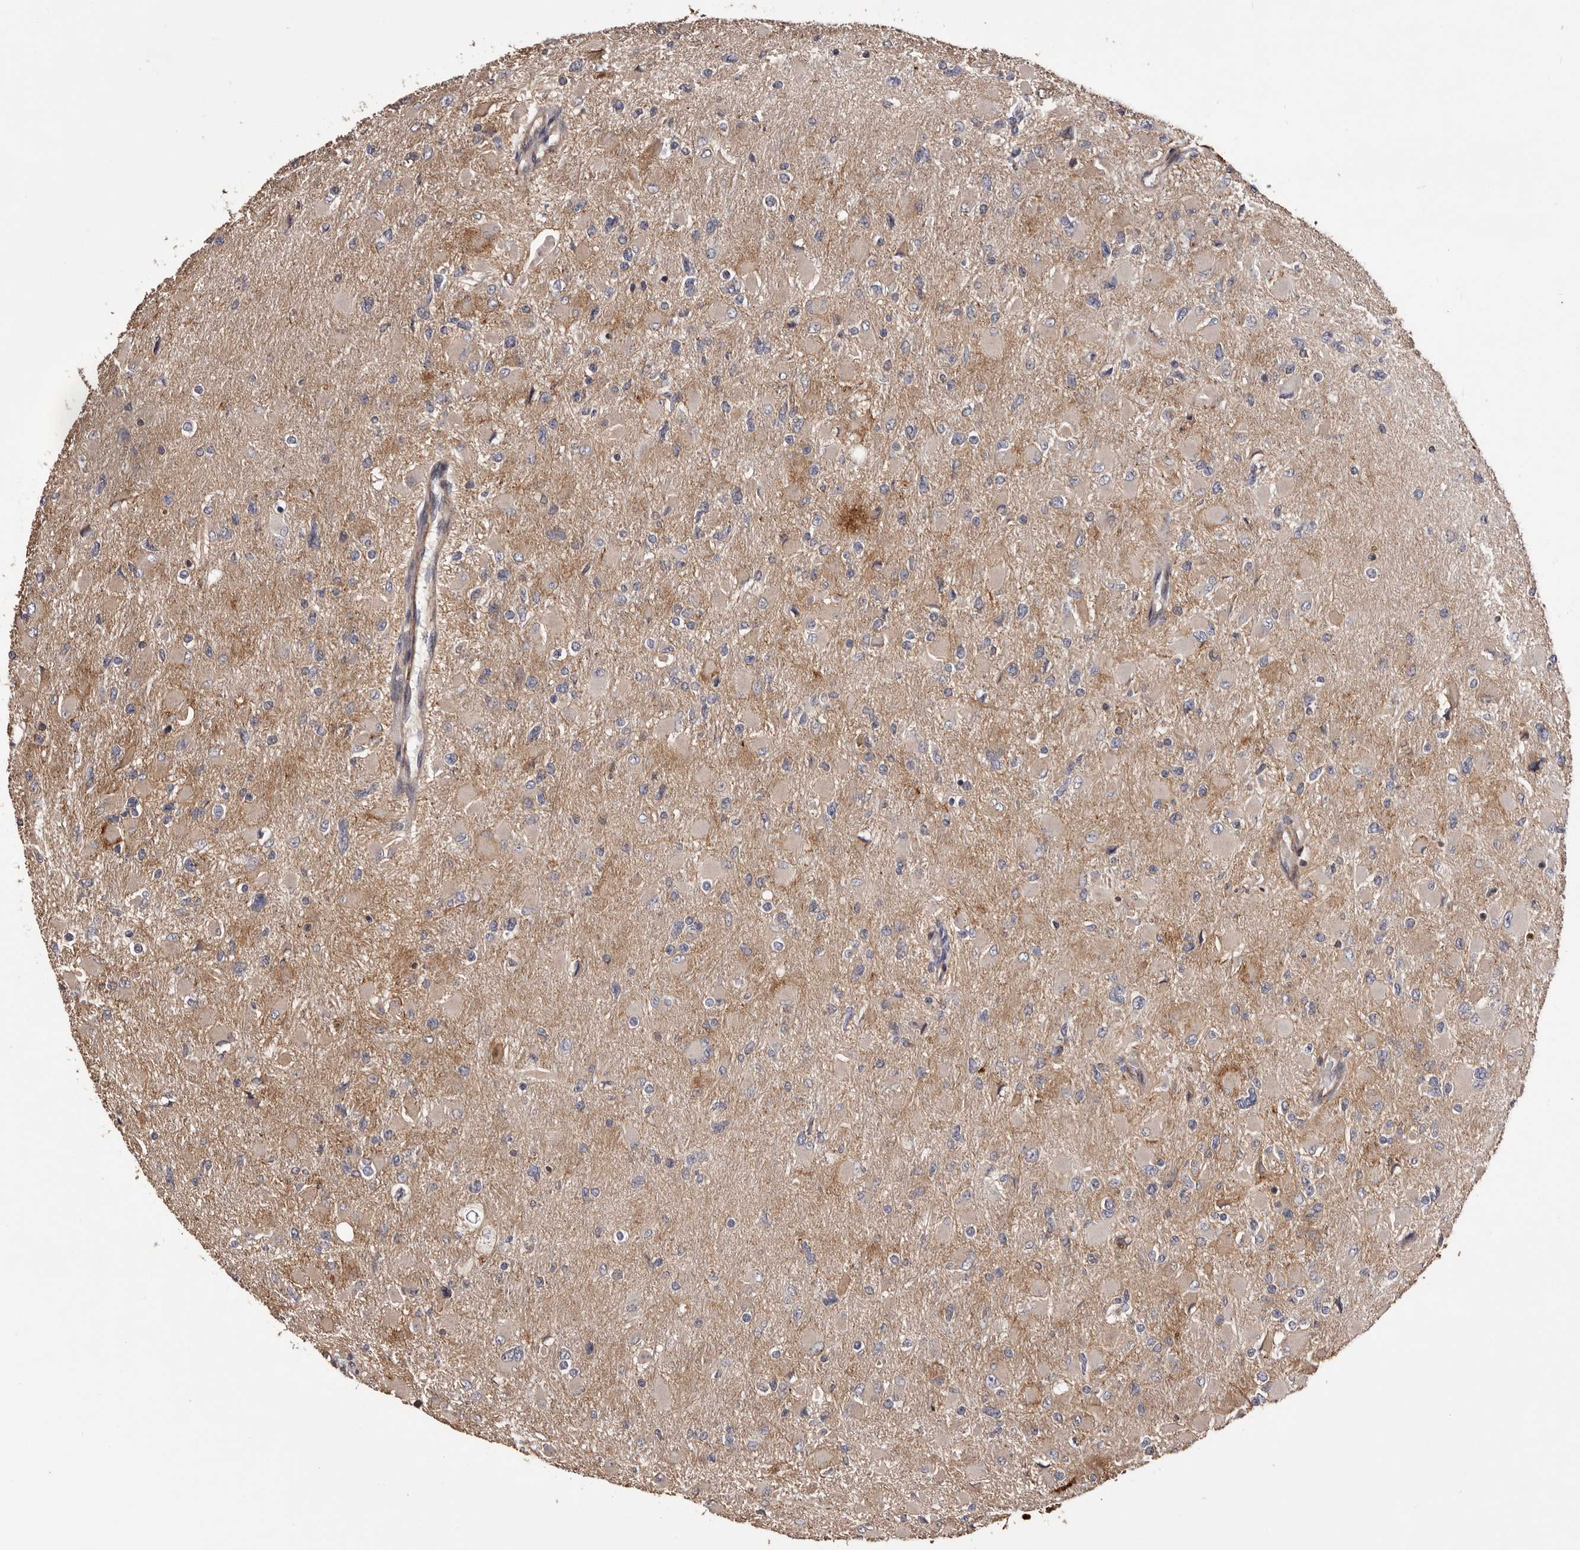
{"staining": {"intensity": "negative", "quantity": "none", "location": "none"}, "tissue": "glioma", "cell_type": "Tumor cells", "image_type": "cancer", "snomed": [{"axis": "morphology", "description": "Glioma, malignant, High grade"}, {"axis": "topography", "description": "Cerebral cortex"}], "caption": "The micrograph reveals no staining of tumor cells in glioma. (DAB IHC with hematoxylin counter stain).", "gene": "ADAMTS2", "patient": {"sex": "female", "age": 36}}